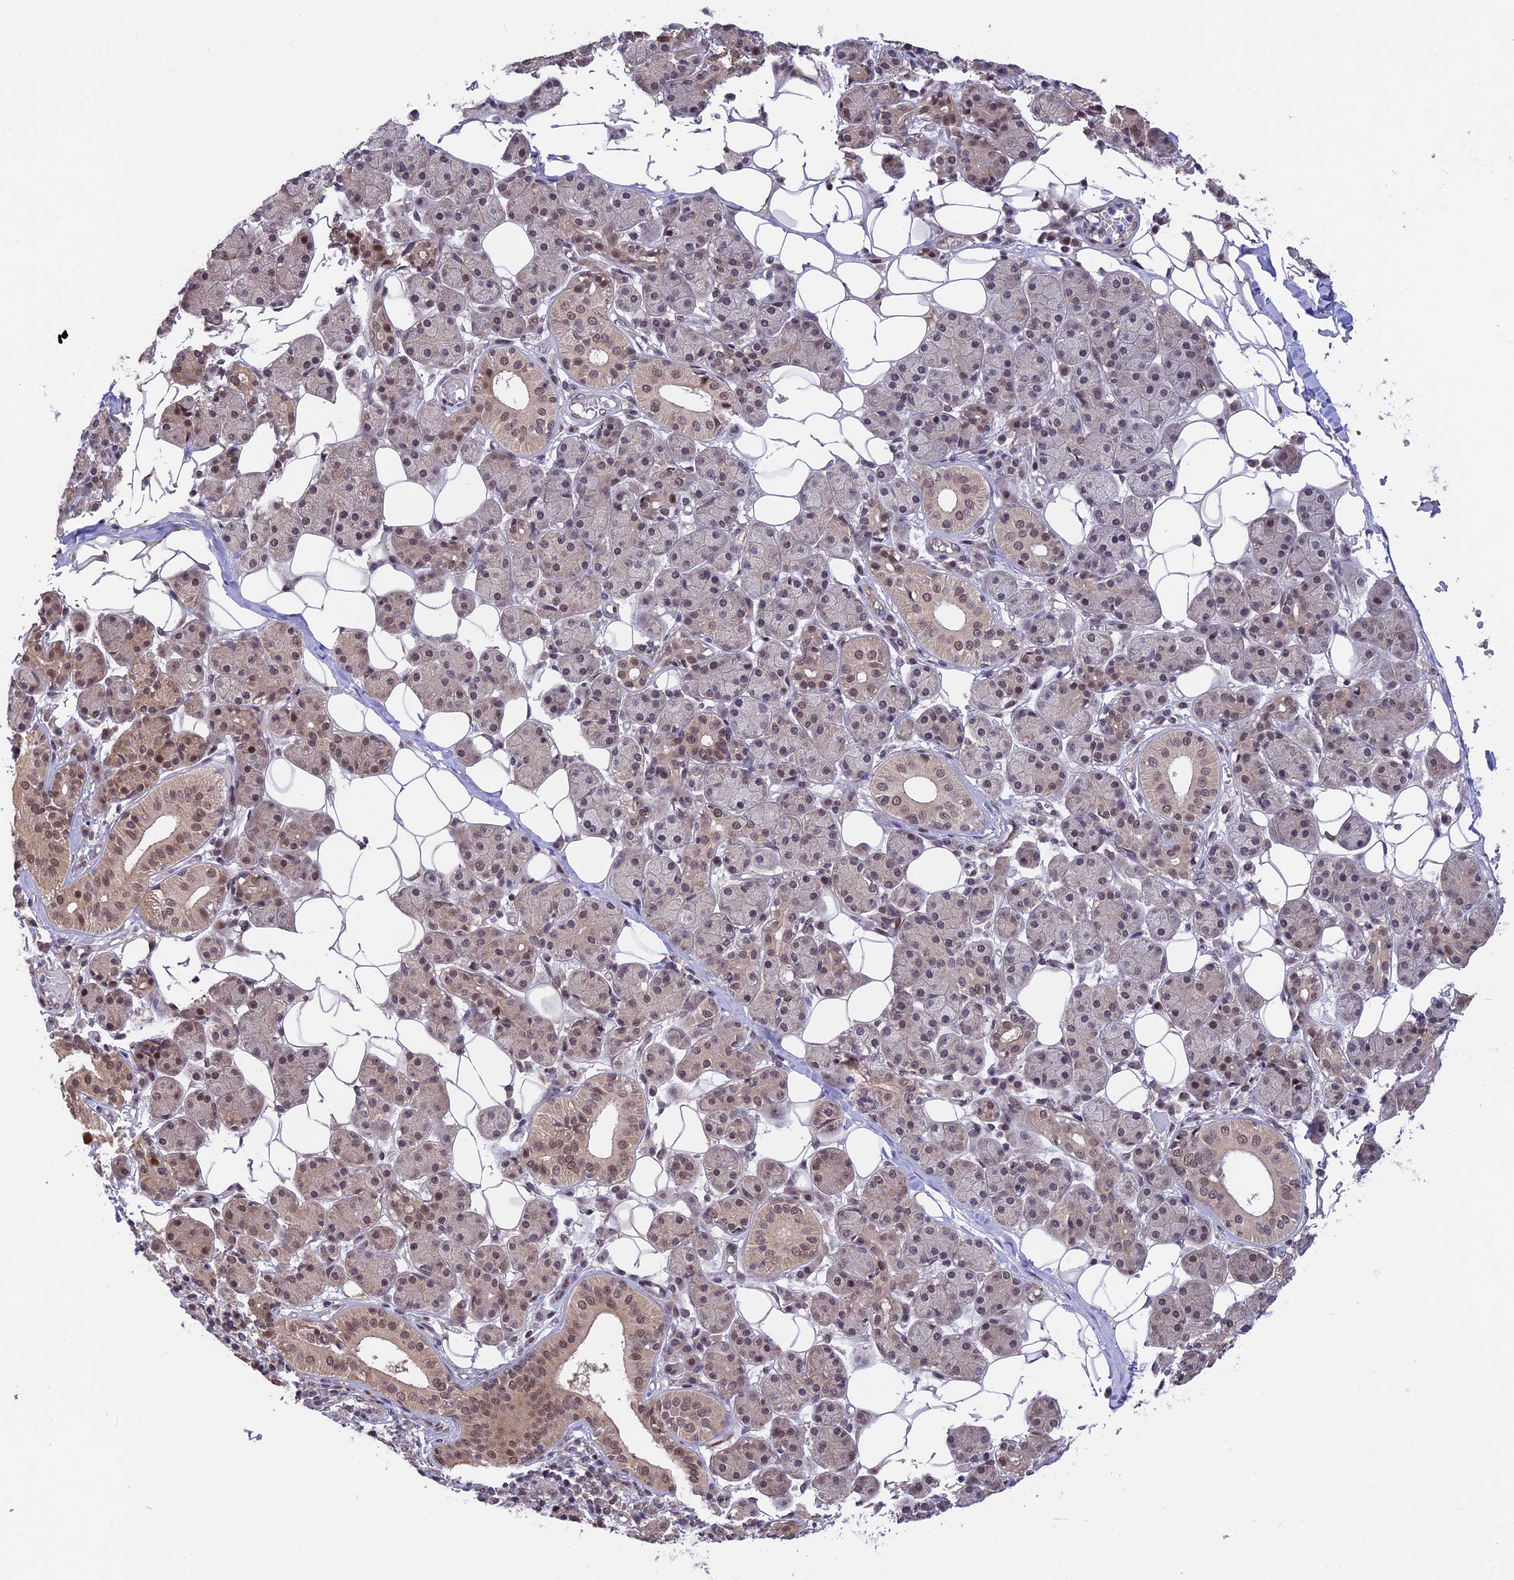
{"staining": {"intensity": "moderate", "quantity": ">75%", "location": "nuclear"}, "tissue": "salivary gland", "cell_type": "Glandular cells", "image_type": "normal", "snomed": [{"axis": "morphology", "description": "Normal tissue, NOS"}, {"axis": "topography", "description": "Salivary gland"}], "caption": "Salivary gland stained with a brown dye displays moderate nuclear positive positivity in about >75% of glandular cells.", "gene": "POLR2C", "patient": {"sex": "female", "age": 33}}